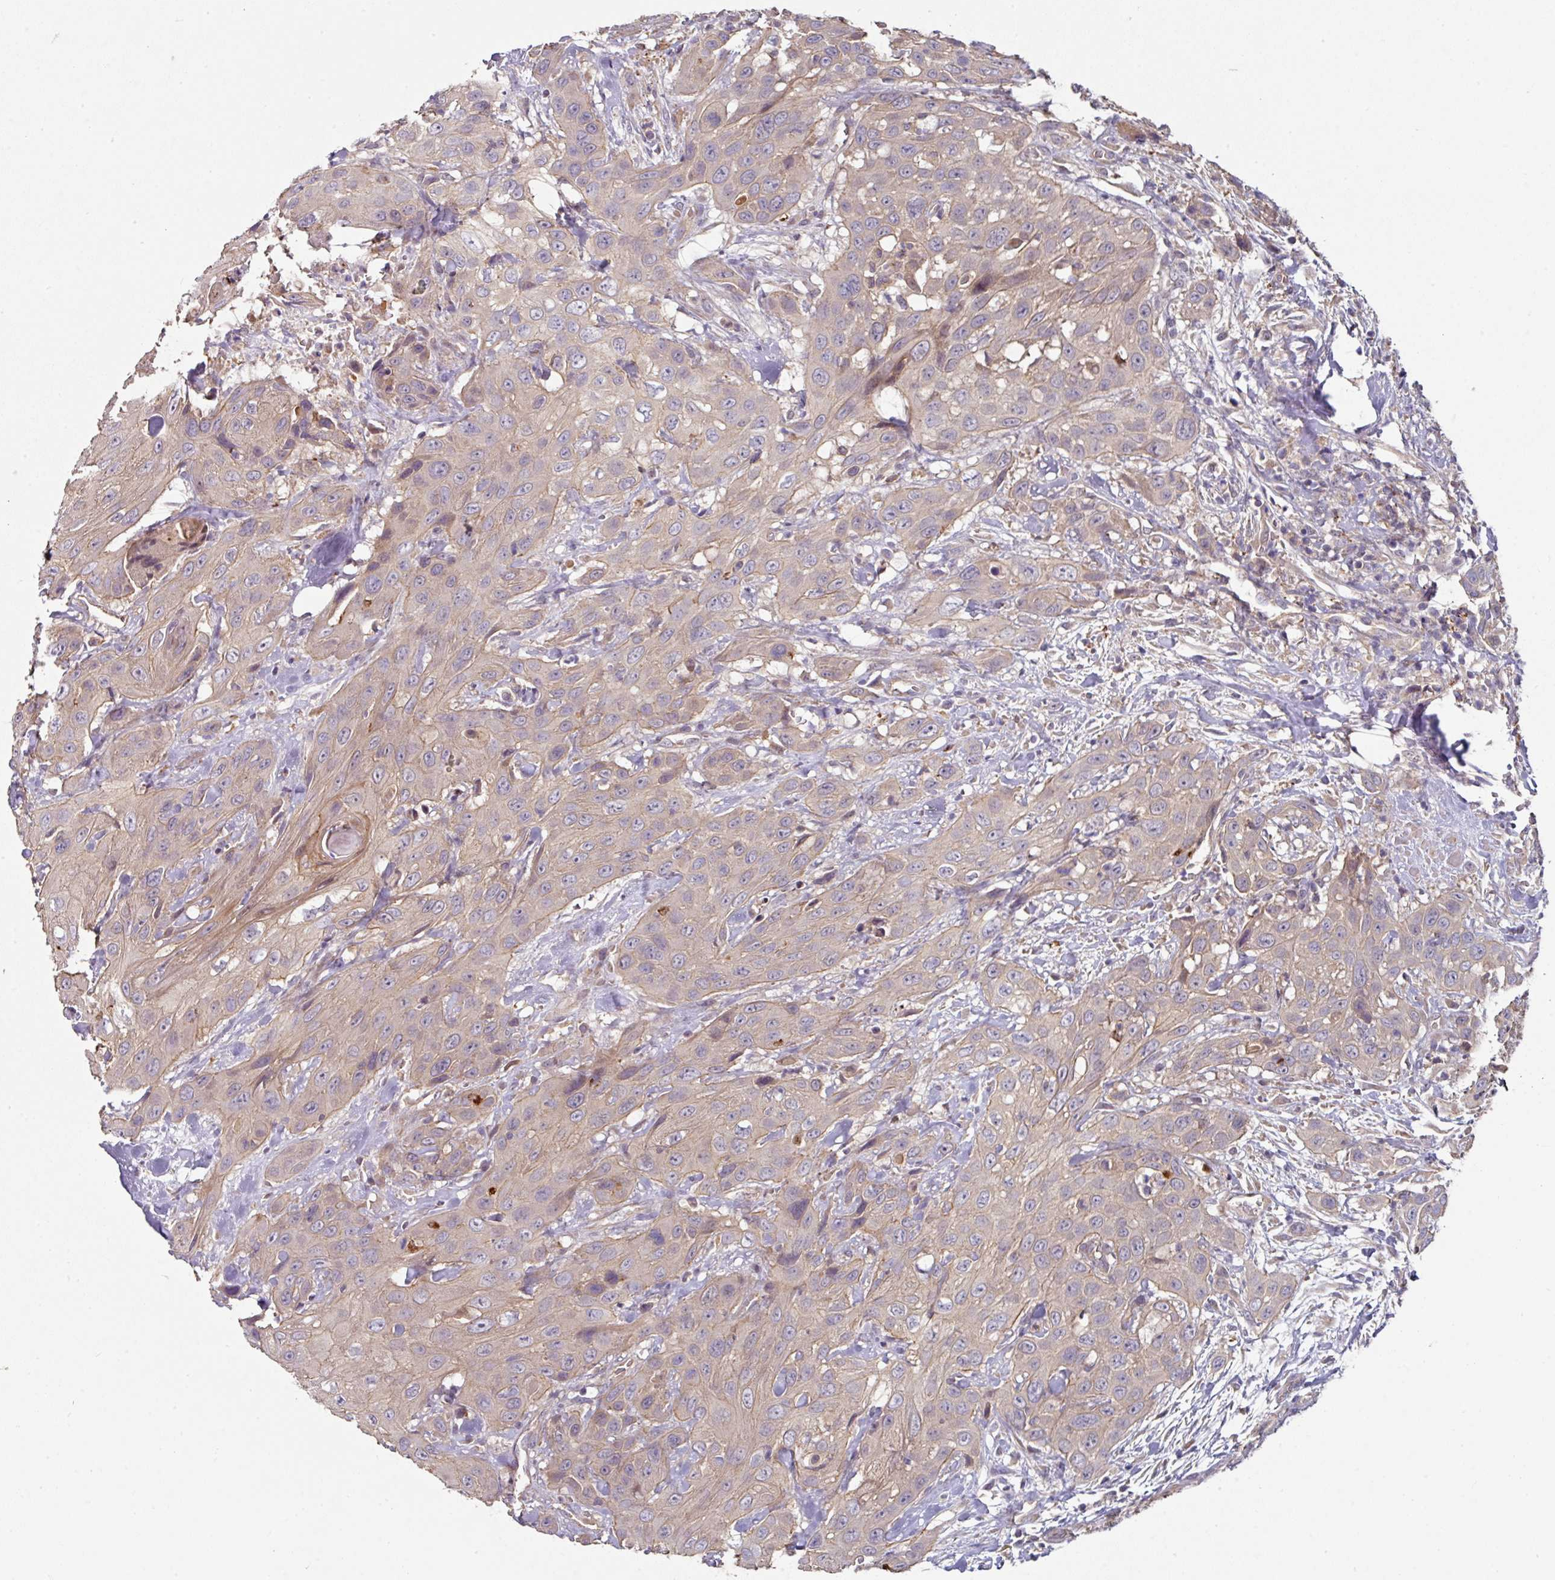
{"staining": {"intensity": "negative", "quantity": "none", "location": "none"}, "tissue": "head and neck cancer", "cell_type": "Tumor cells", "image_type": "cancer", "snomed": [{"axis": "morphology", "description": "Squamous cell carcinoma, NOS"}, {"axis": "topography", "description": "Head-Neck"}], "caption": "Squamous cell carcinoma (head and neck) was stained to show a protein in brown. There is no significant staining in tumor cells.", "gene": "C4orf48", "patient": {"sex": "male", "age": 81}}